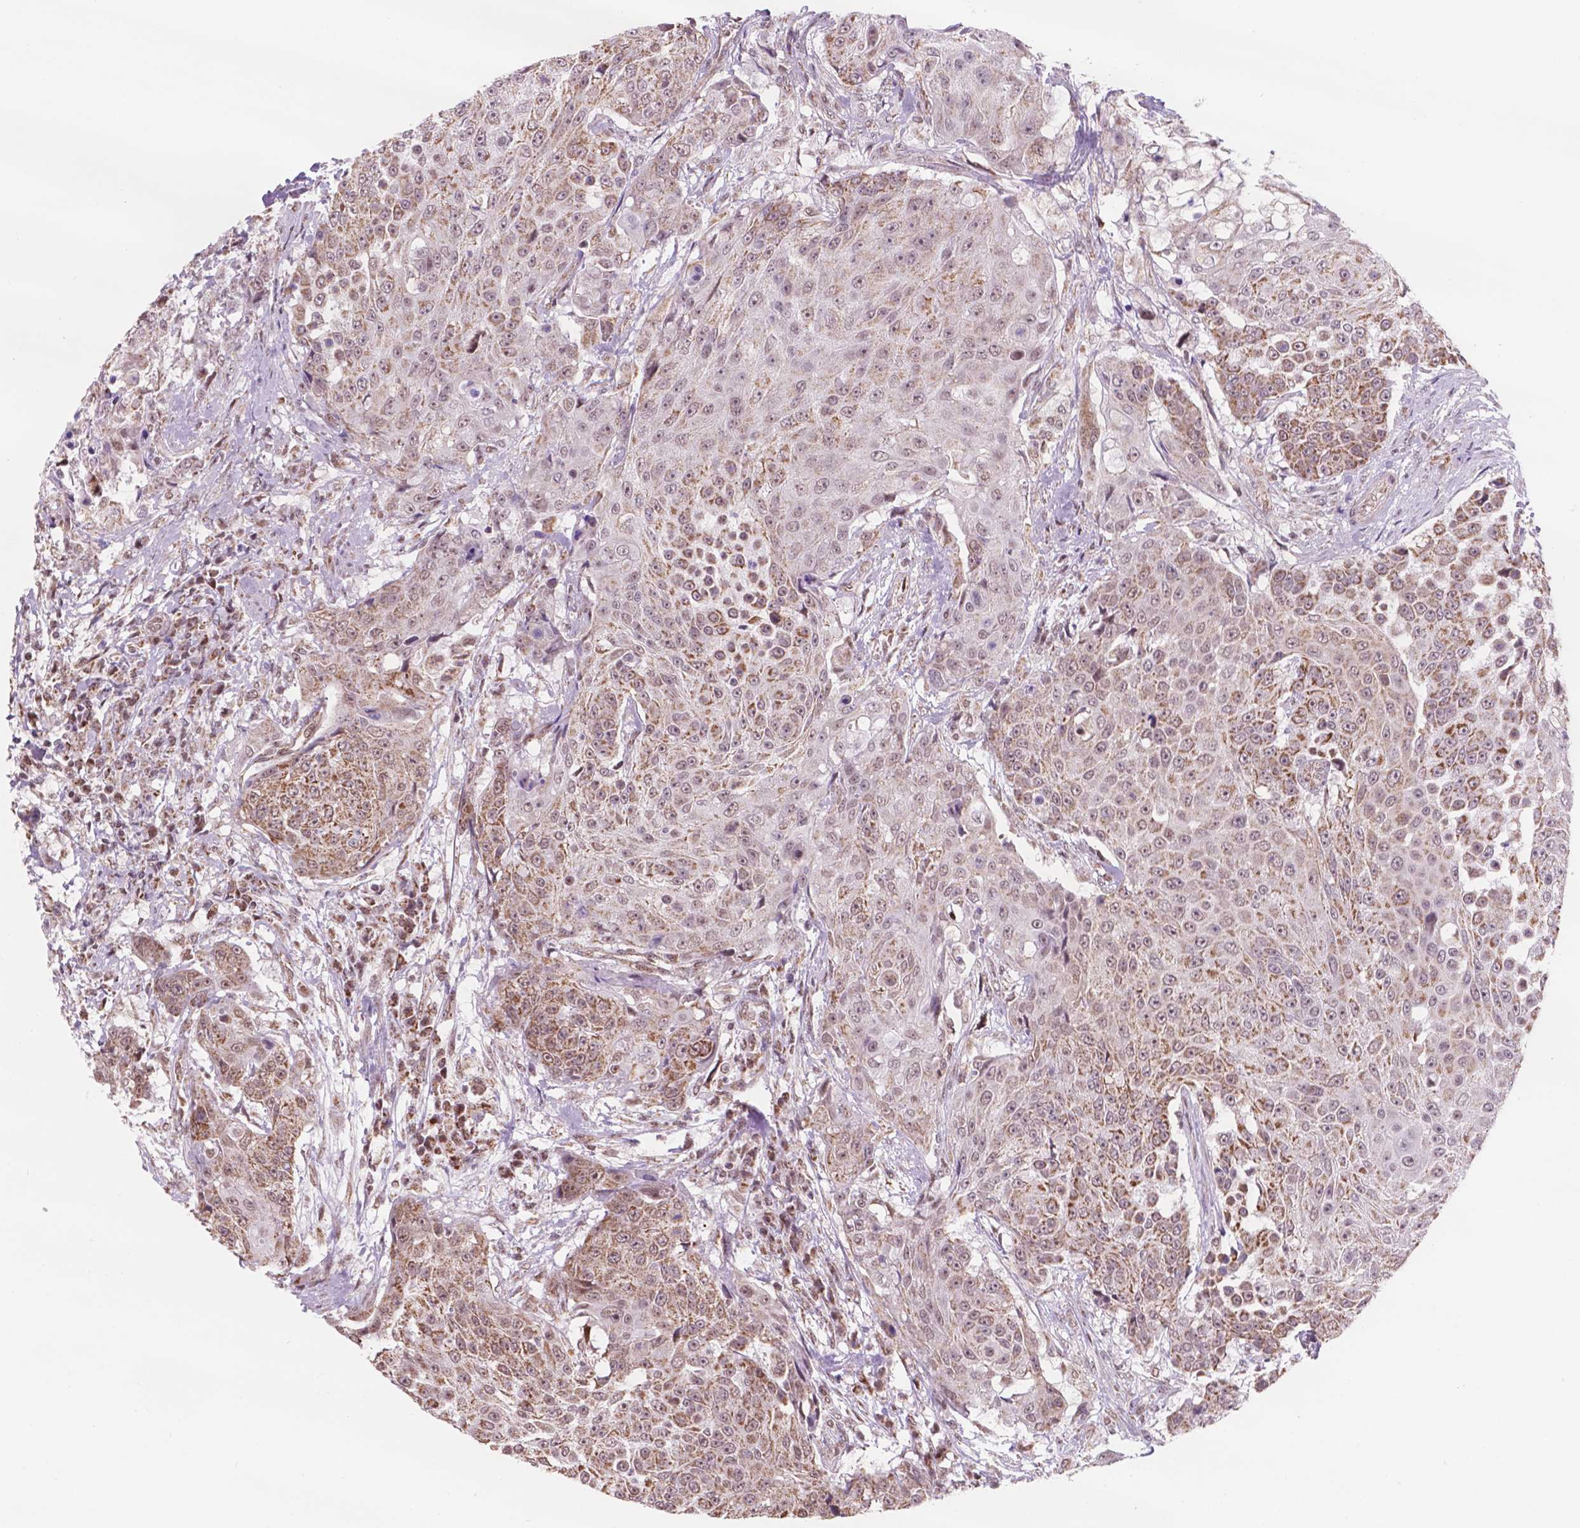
{"staining": {"intensity": "moderate", "quantity": ">75%", "location": "cytoplasmic/membranous"}, "tissue": "urothelial cancer", "cell_type": "Tumor cells", "image_type": "cancer", "snomed": [{"axis": "morphology", "description": "Urothelial carcinoma, High grade"}, {"axis": "topography", "description": "Urinary bladder"}], "caption": "Urothelial cancer stained with IHC displays moderate cytoplasmic/membranous positivity in about >75% of tumor cells.", "gene": "NDUFA10", "patient": {"sex": "female", "age": 63}}